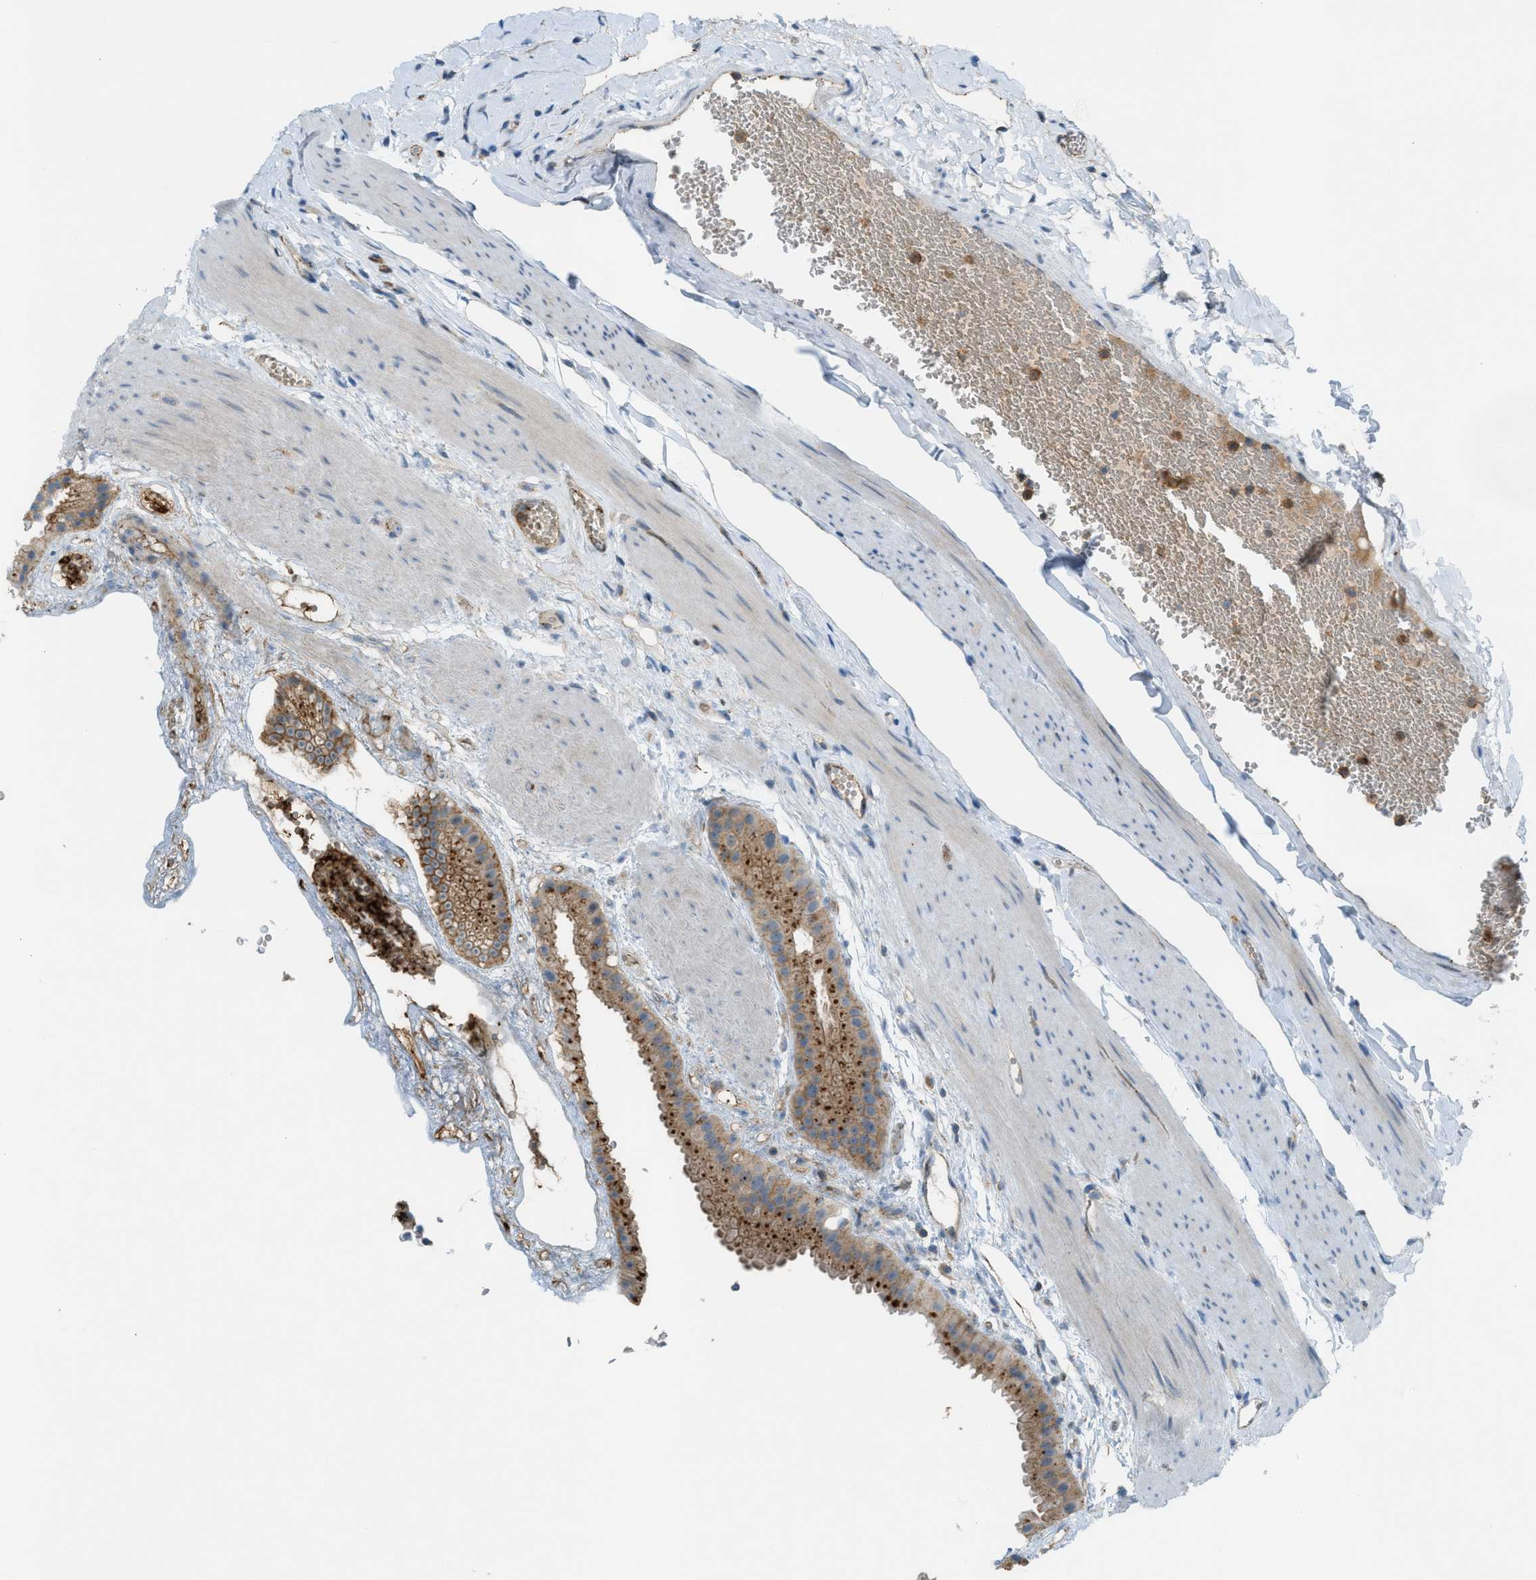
{"staining": {"intensity": "strong", "quantity": ">75%", "location": "cytoplasmic/membranous"}, "tissue": "gallbladder", "cell_type": "Glandular cells", "image_type": "normal", "snomed": [{"axis": "morphology", "description": "Normal tissue, NOS"}, {"axis": "topography", "description": "Gallbladder"}], "caption": "Immunohistochemistry (IHC) histopathology image of unremarkable human gallbladder stained for a protein (brown), which exhibits high levels of strong cytoplasmic/membranous staining in about >75% of glandular cells.", "gene": "GRK6", "patient": {"sex": "female", "age": 64}}